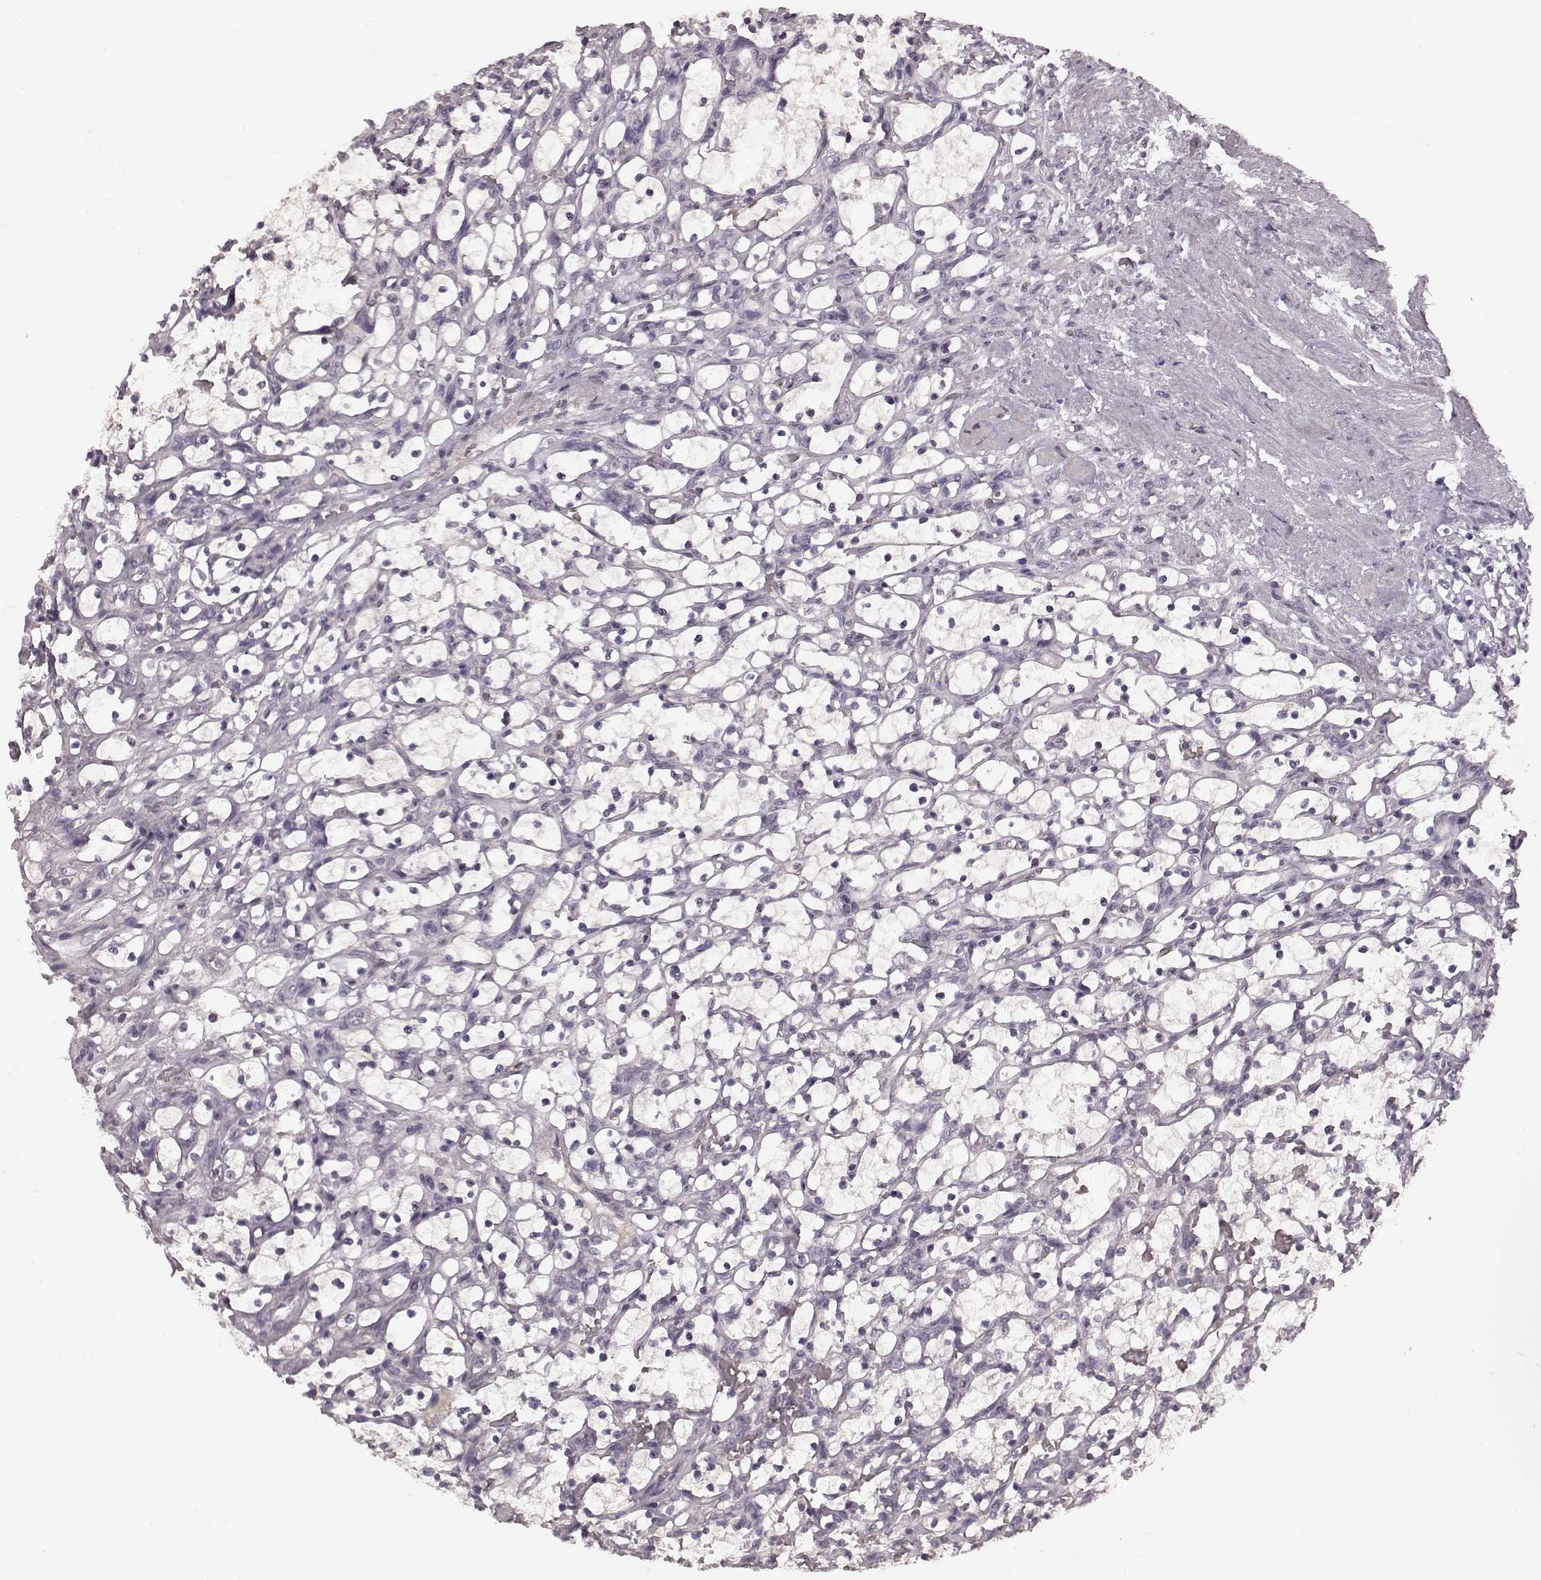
{"staining": {"intensity": "negative", "quantity": "none", "location": "none"}, "tissue": "renal cancer", "cell_type": "Tumor cells", "image_type": "cancer", "snomed": [{"axis": "morphology", "description": "Adenocarcinoma, NOS"}, {"axis": "topography", "description": "Kidney"}], "caption": "IHC photomicrograph of neoplastic tissue: adenocarcinoma (renal) stained with DAB exhibits no significant protein staining in tumor cells.", "gene": "SLC22A18", "patient": {"sex": "female", "age": 69}}